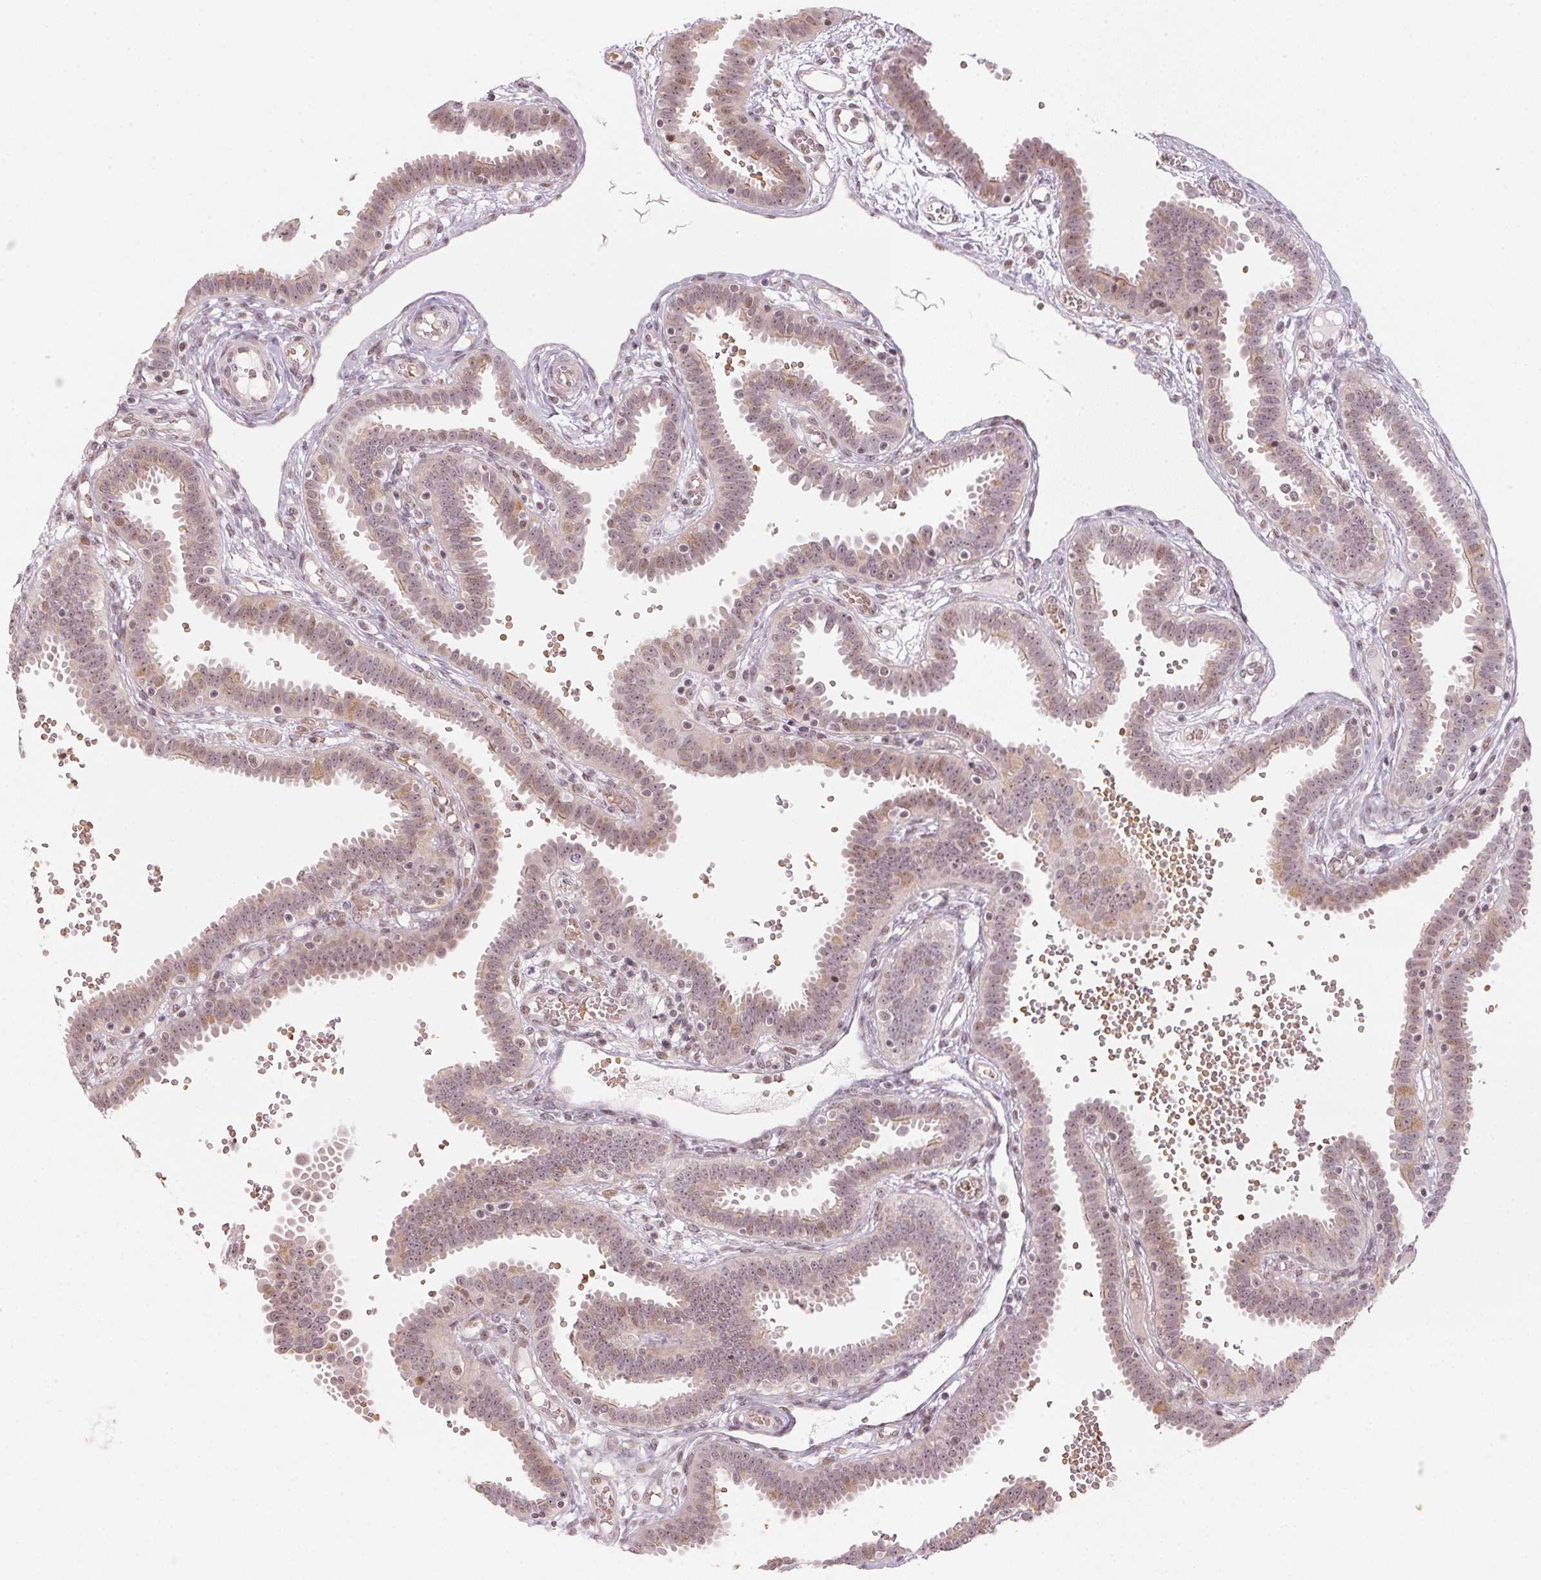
{"staining": {"intensity": "moderate", "quantity": "25%-75%", "location": "cytoplasmic/membranous,nuclear"}, "tissue": "fallopian tube", "cell_type": "Glandular cells", "image_type": "normal", "snomed": [{"axis": "morphology", "description": "Normal tissue, NOS"}, {"axis": "topography", "description": "Fallopian tube"}], "caption": "Fallopian tube stained with DAB (3,3'-diaminobenzidine) immunohistochemistry (IHC) exhibits medium levels of moderate cytoplasmic/membranous,nuclear positivity in about 25%-75% of glandular cells.", "gene": "KAT6A", "patient": {"sex": "female", "age": 37}}